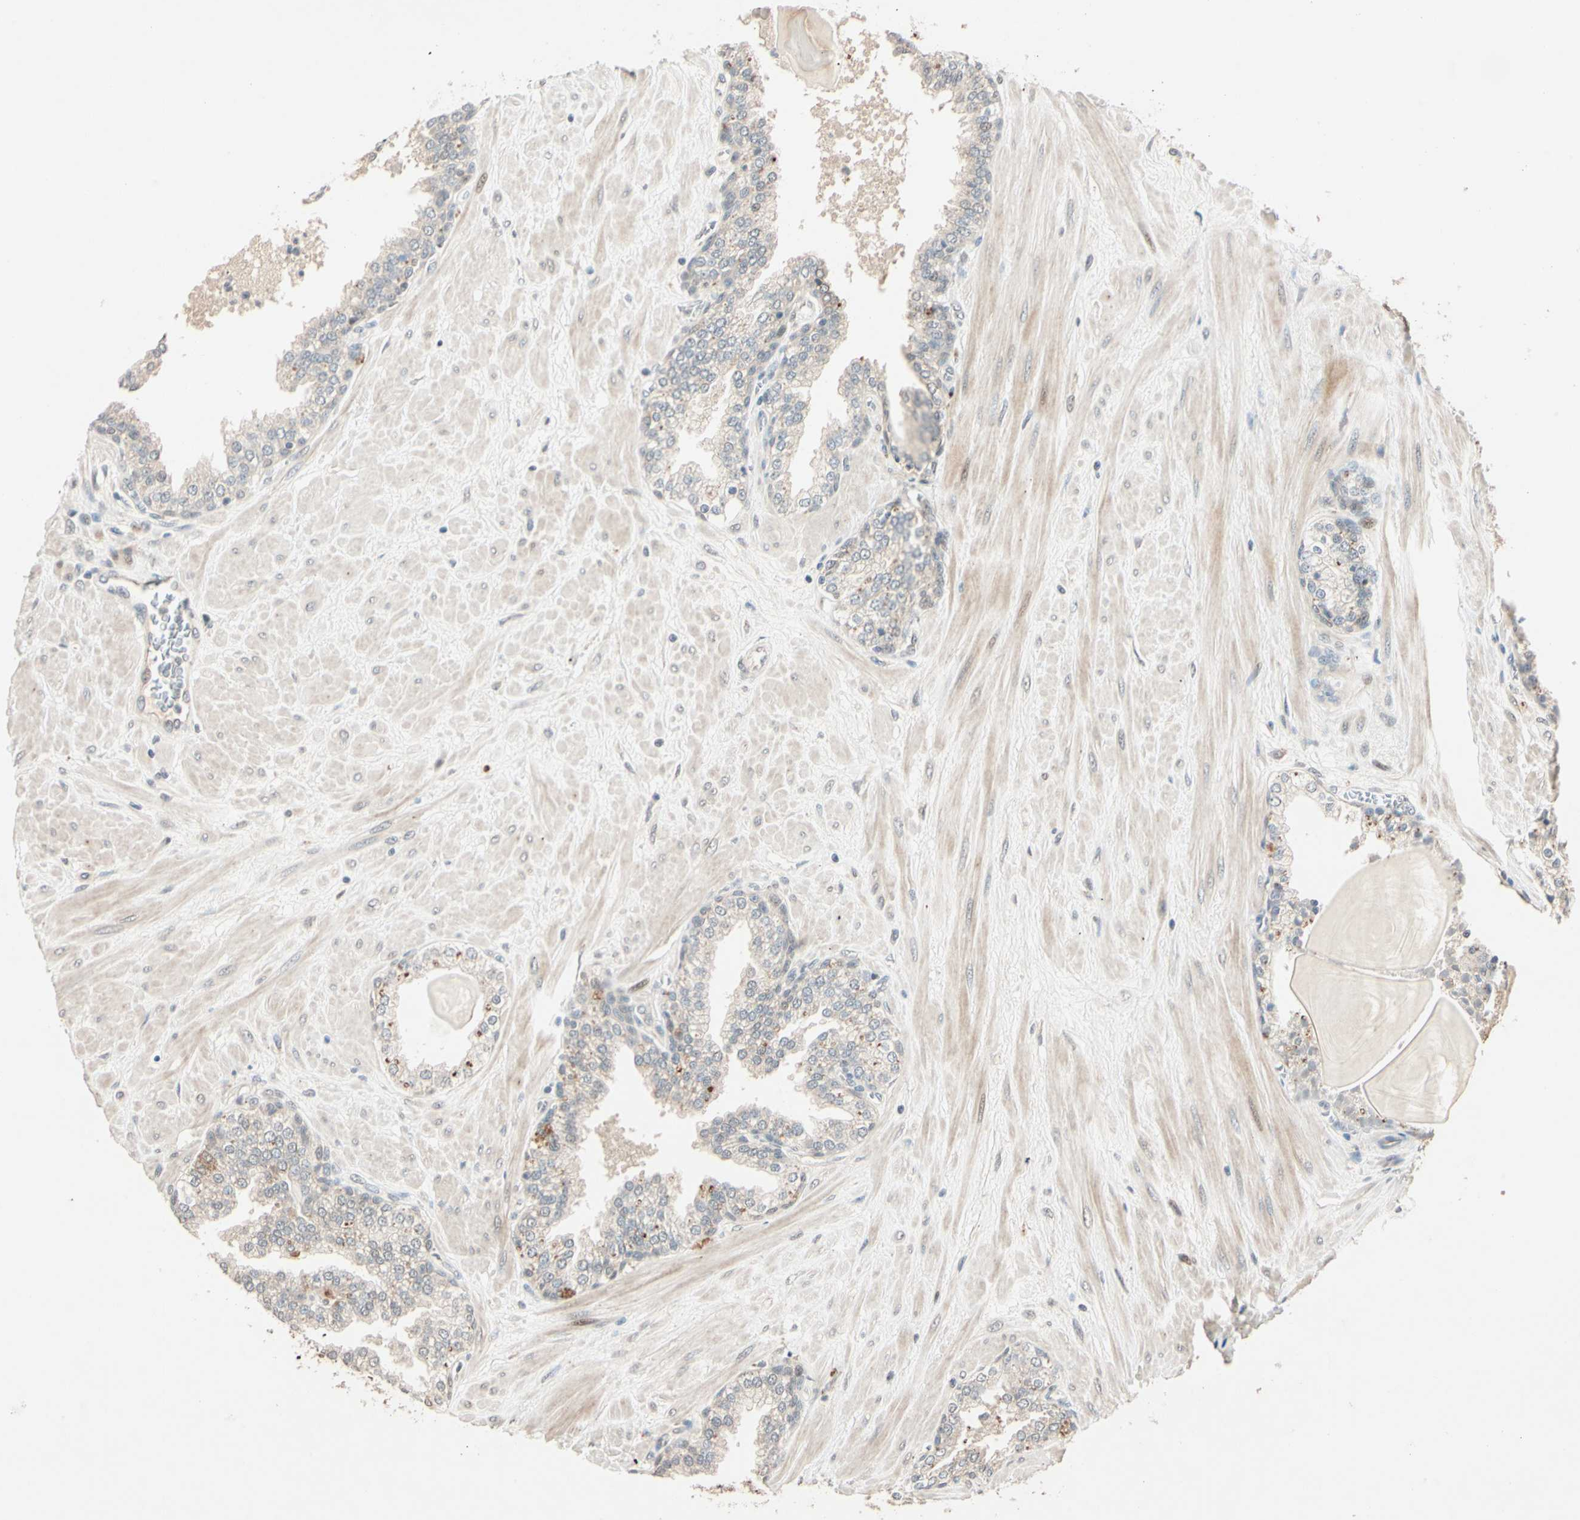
{"staining": {"intensity": "weak", "quantity": "<25%", "location": "cytoplasmic/membranous"}, "tissue": "prostate", "cell_type": "Glandular cells", "image_type": "normal", "snomed": [{"axis": "morphology", "description": "Normal tissue, NOS"}, {"axis": "topography", "description": "Prostate"}], "caption": "This is an IHC image of unremarkable prostate. There is no positivity in glandular cells.", "gene": "ACSL5", "patient": {"sex": "male", "age": 51}}